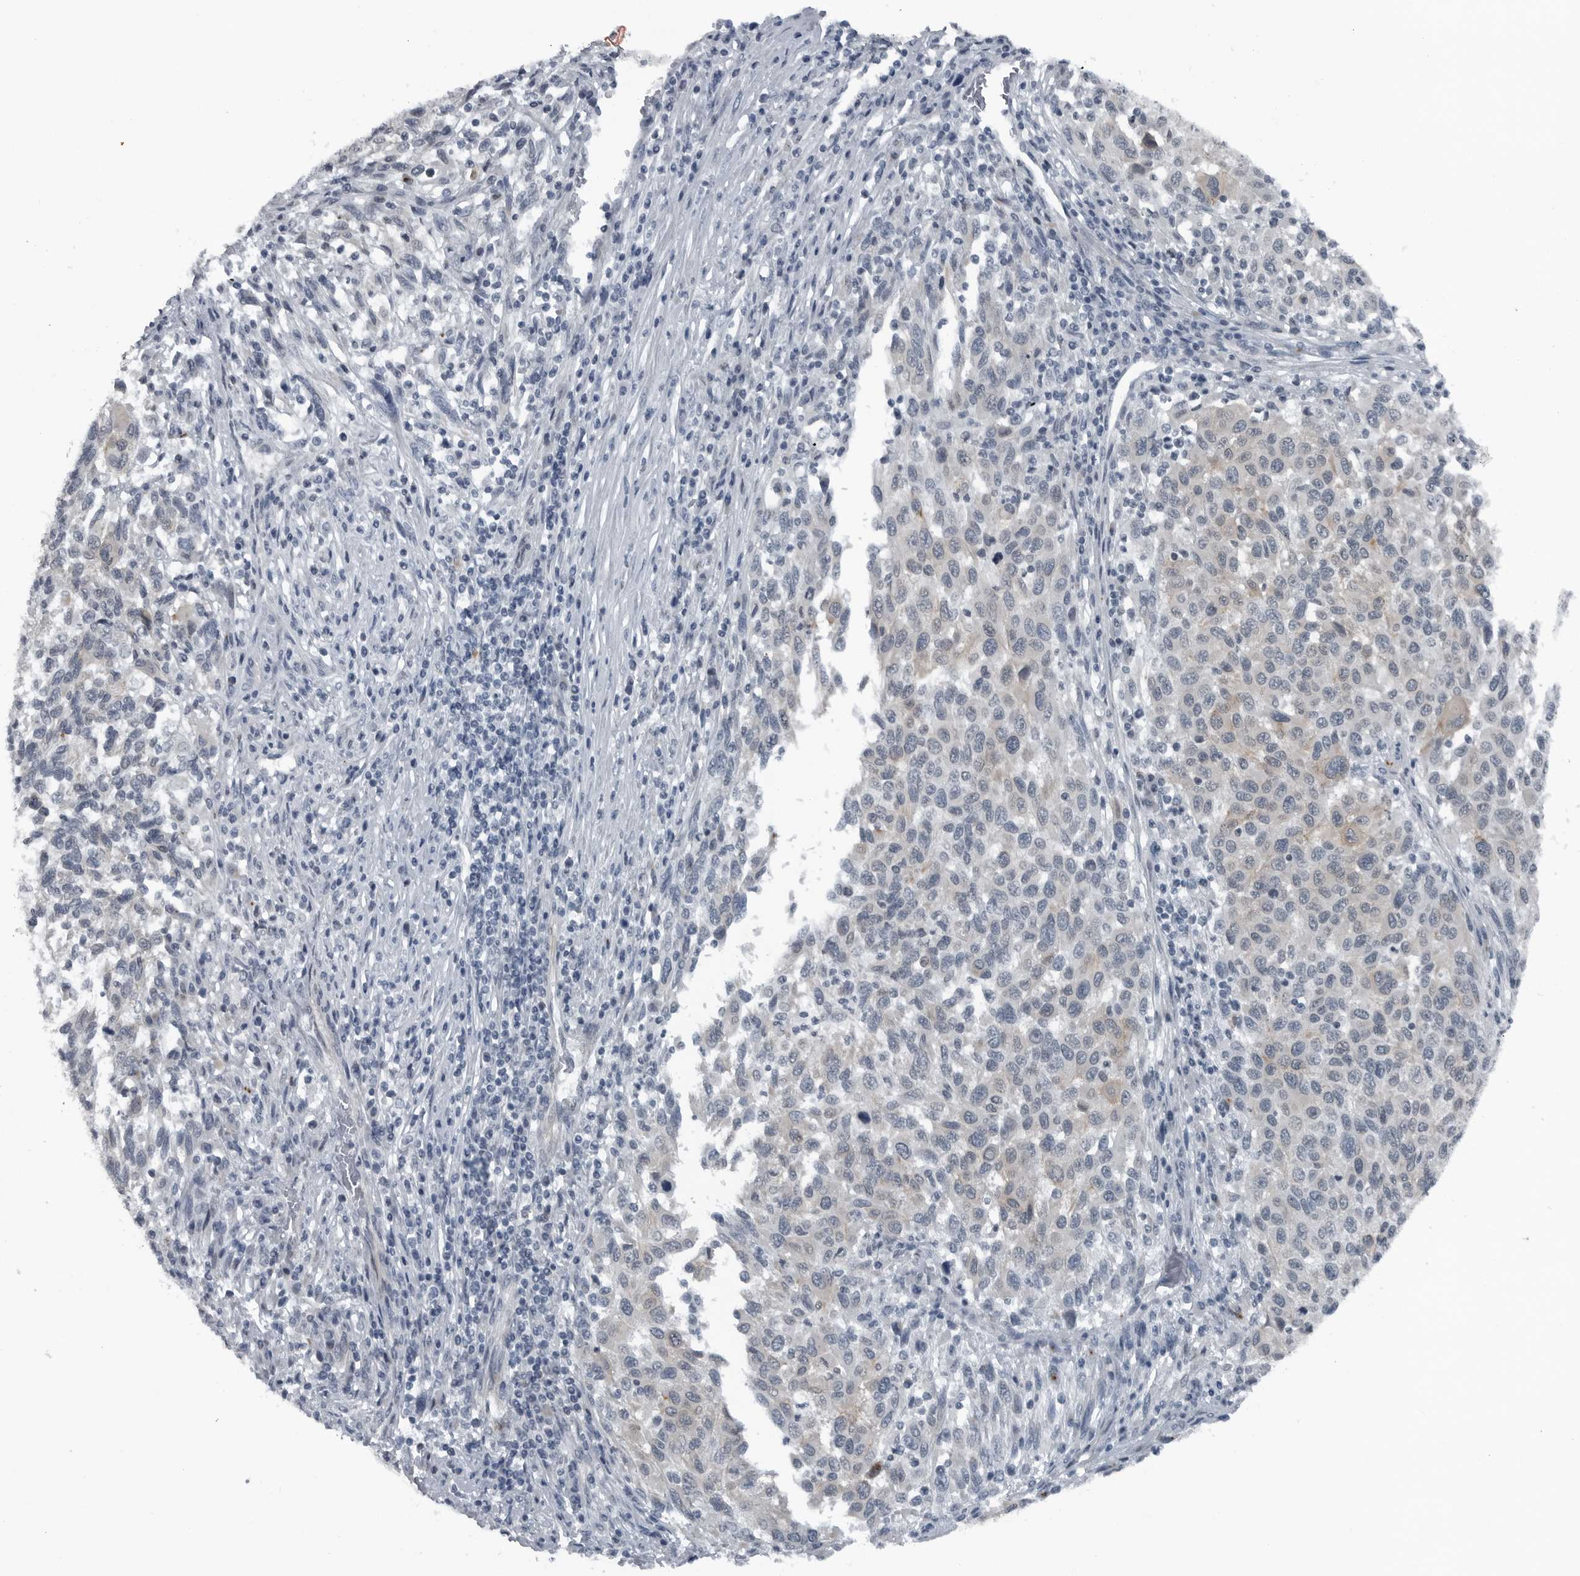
{"staining": {"intensity": "negative", "quantity": "none", "location": "none"}, "tissue": "melanoma", "cell_type": "Tumor cells", "image_type": "cancer", "snomed": [{"axis": "morphology", "description": "Malignant melanoma, Metastatic site"}, {"axis": "topography", "description": "Lymph node"}], "caption": "Immunohistochemistry of human melanoma displays no positivity in tumor cells. The staining was performed using DAB (3,3'-diaminobenzidine) to visualize the protein expression in brown, while the nuclei were stained in blue with hematoxylin (Magnification: 20x).", "gene": "GAK", "patient": {"sex": "male", "age": 61}}